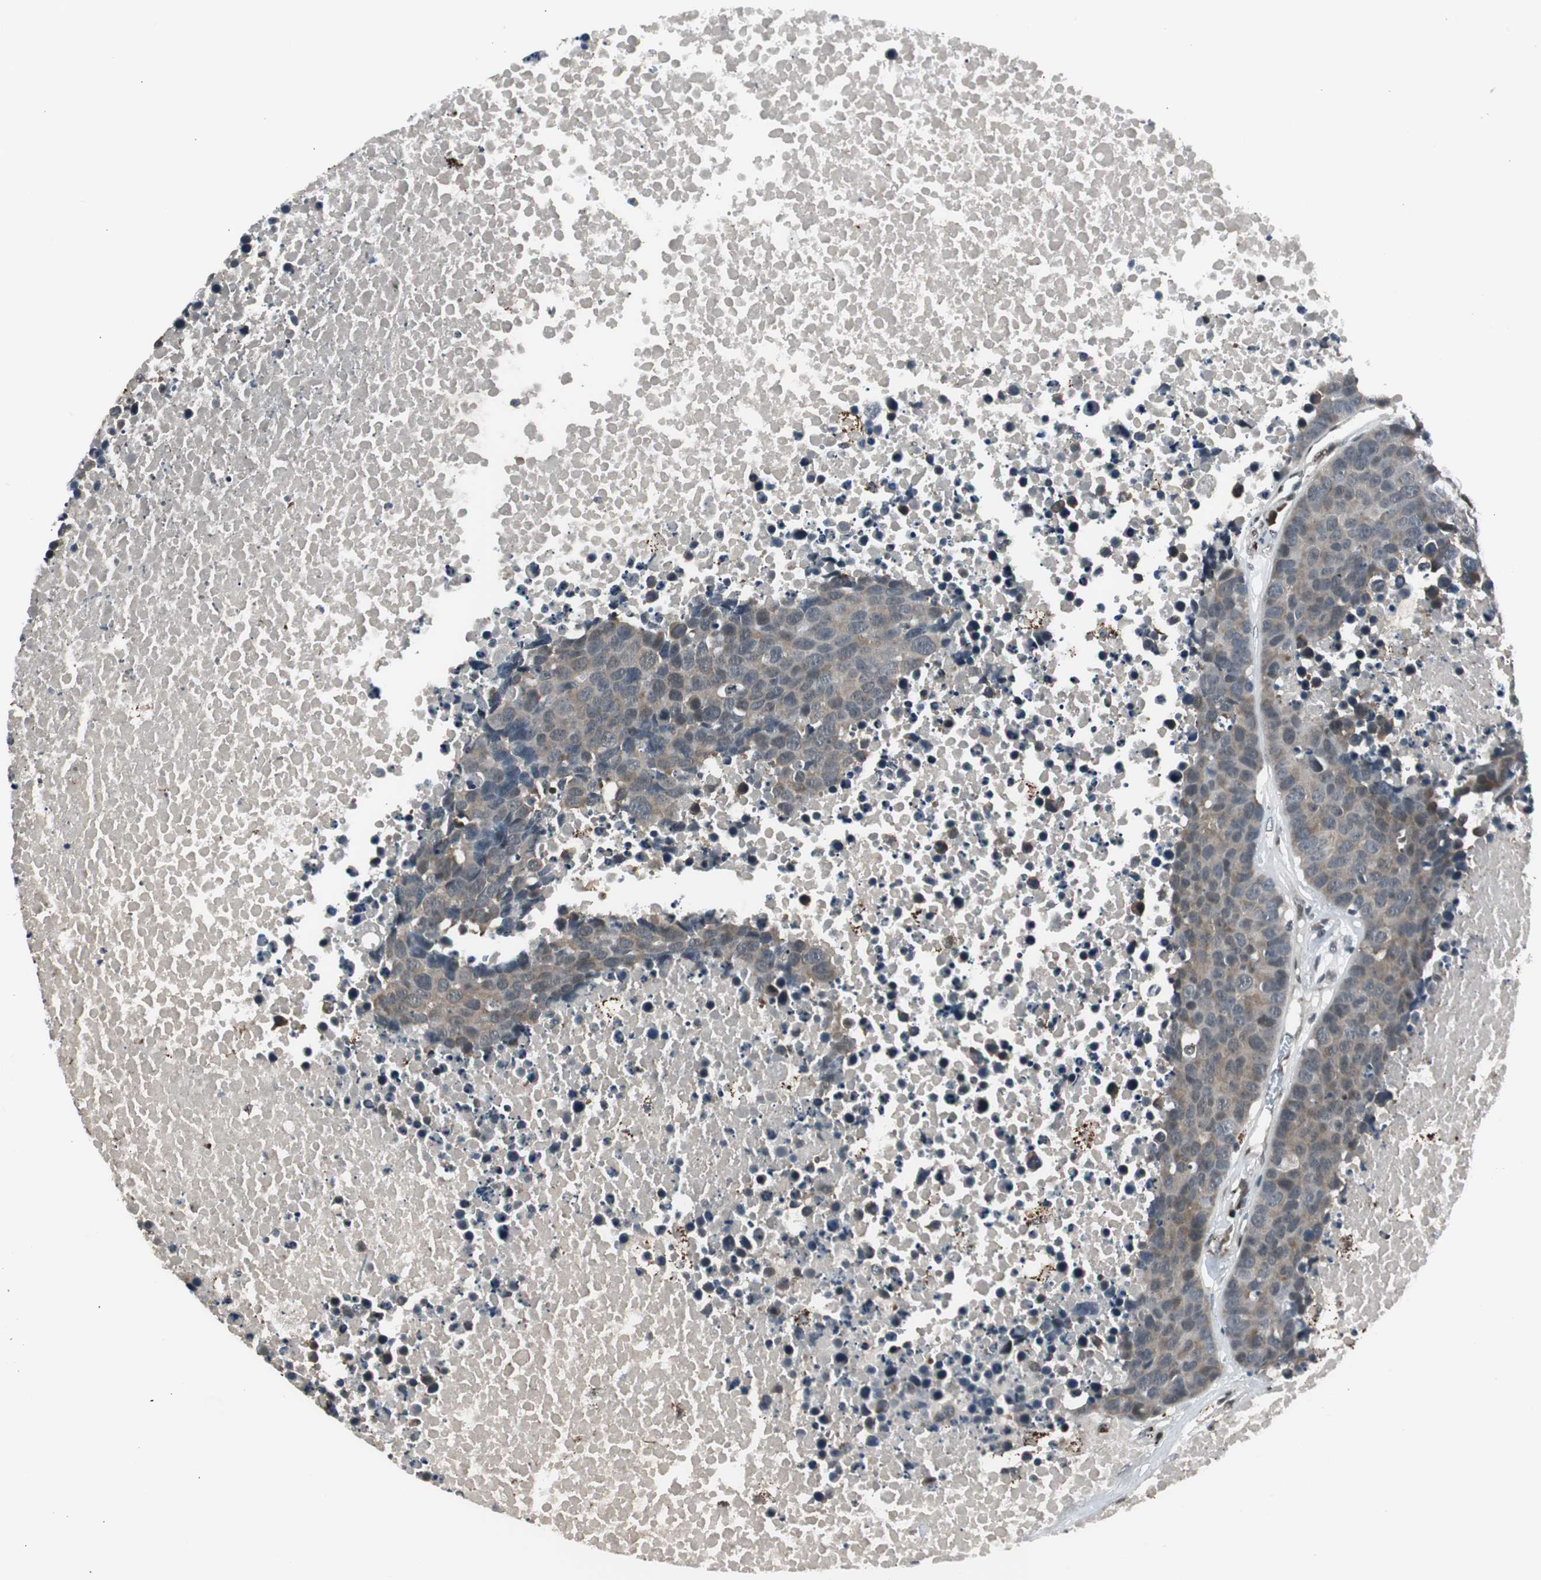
{"staining": {"intensity": "moderate", "quantity": ">75%", "location": "cytoplasmic/membranous"}, "tissue": "carcinoid", "cell_type": "Tumor cells", "image_type": "cancer", "snomed": [{"axis": "morphology", "description": "Carcinoid, malignant, NOS"}, {"axis": "topography", "description": "Lung"}], "caption": "Immunohistochemical staining of carcinoid reveals moderate cytoplasmic/membranous protein expression in about >75% of tumor cells.", "gene": "BOLA1", "patient": {"sex": "male", "age": 60}}